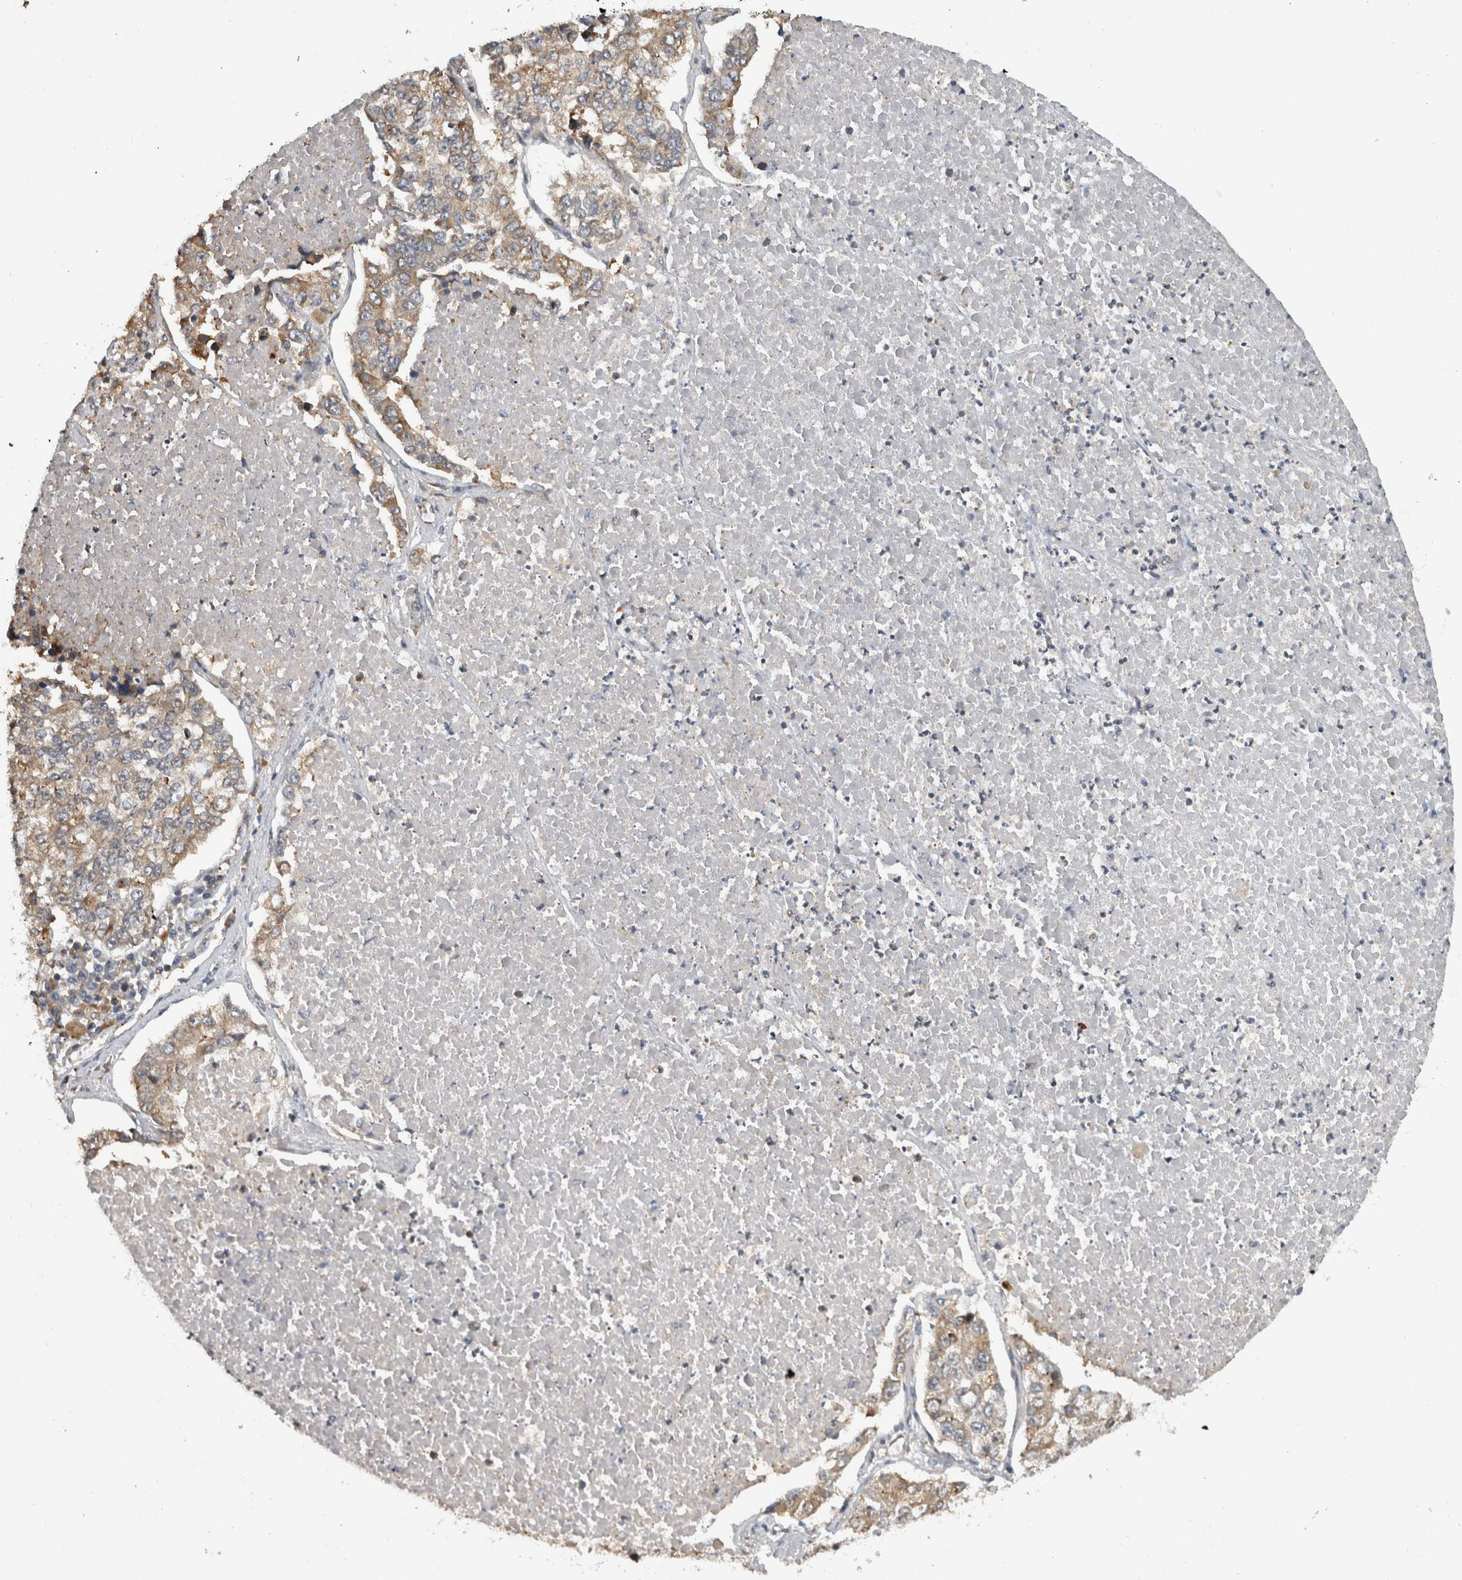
{"staining": {"intensity": "moderate", "quantity": "<25%", "location": "cytoplasmic/membranous"}, "tissue": "lung cancer", "cell_type": "Tumor cells", "image_type": "cancer", "snomed": [{"axis": "morphology", "description": "Adenocarcinoma, NOS"}, {"axis": "topography", "description": "Lung"}], "caption": "This is a histology image of IHC staining of lung cancer (adenocarcinoma), which shows moderate positivity in the cytoplasmic/membranous of tumor cells.", "gene": "PARP6", "patient": {"sex": "male", "age": 49}}